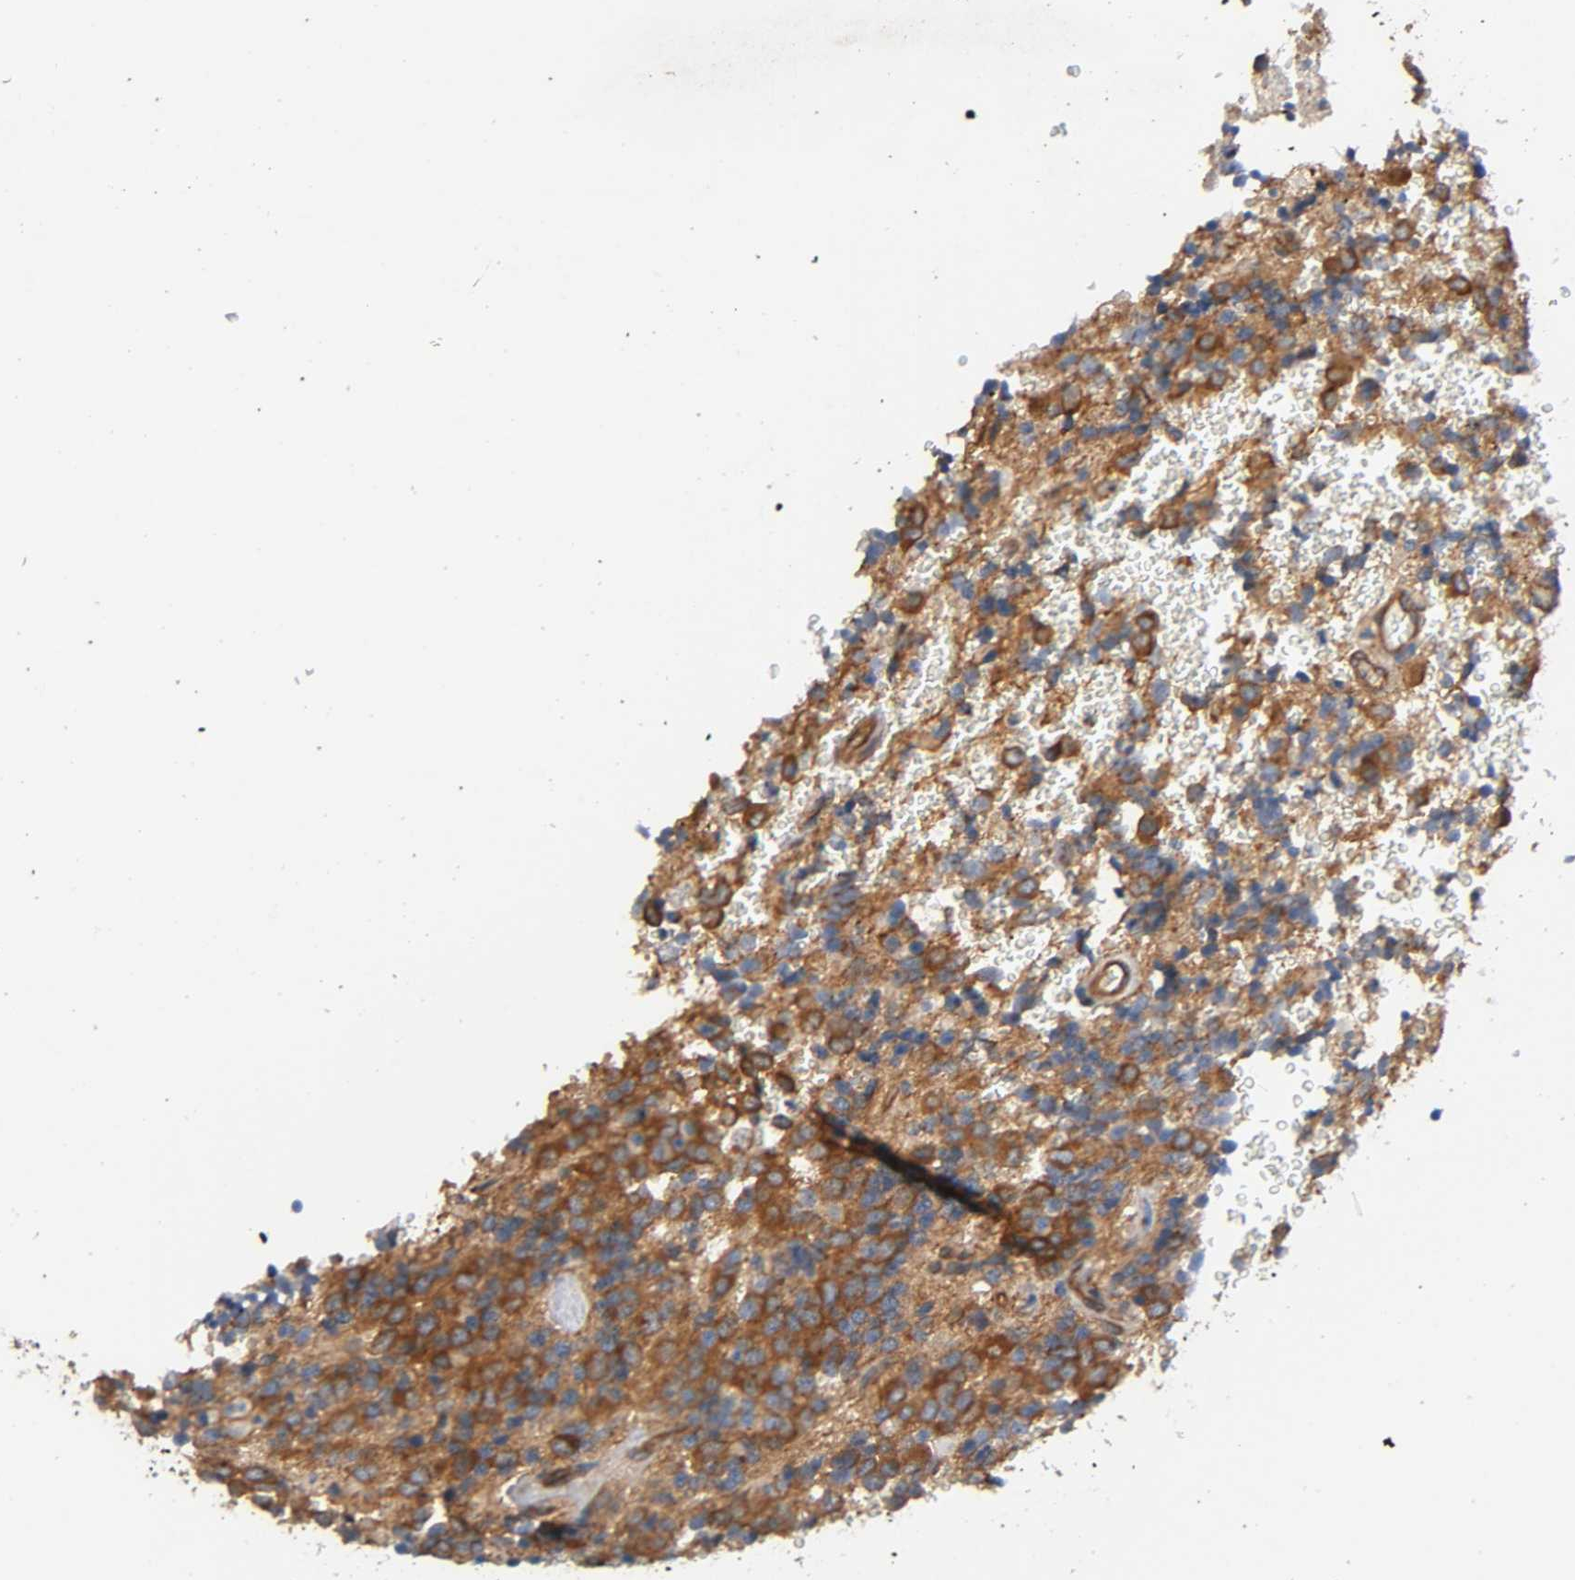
{"staining": {"intensity": "moderate", "quantity": ">75%", "location": "cytoplasmic/membranous"}, "tissue": "glioma", "cell_type": "Tumor cells", "image_type": "cancer", "snomed": [{"axis": "morphology", "description": "Glioma, malignant, High grade"}, {"axis": "topography", "description": "pancreas cauda"}], "caption": "Moderate cytoplasmic/membranous protein expression is seen in about >75% of tumor cells in glioma.", "gene": "MARS1", "patient": {"sex": "male", "age": 60}}